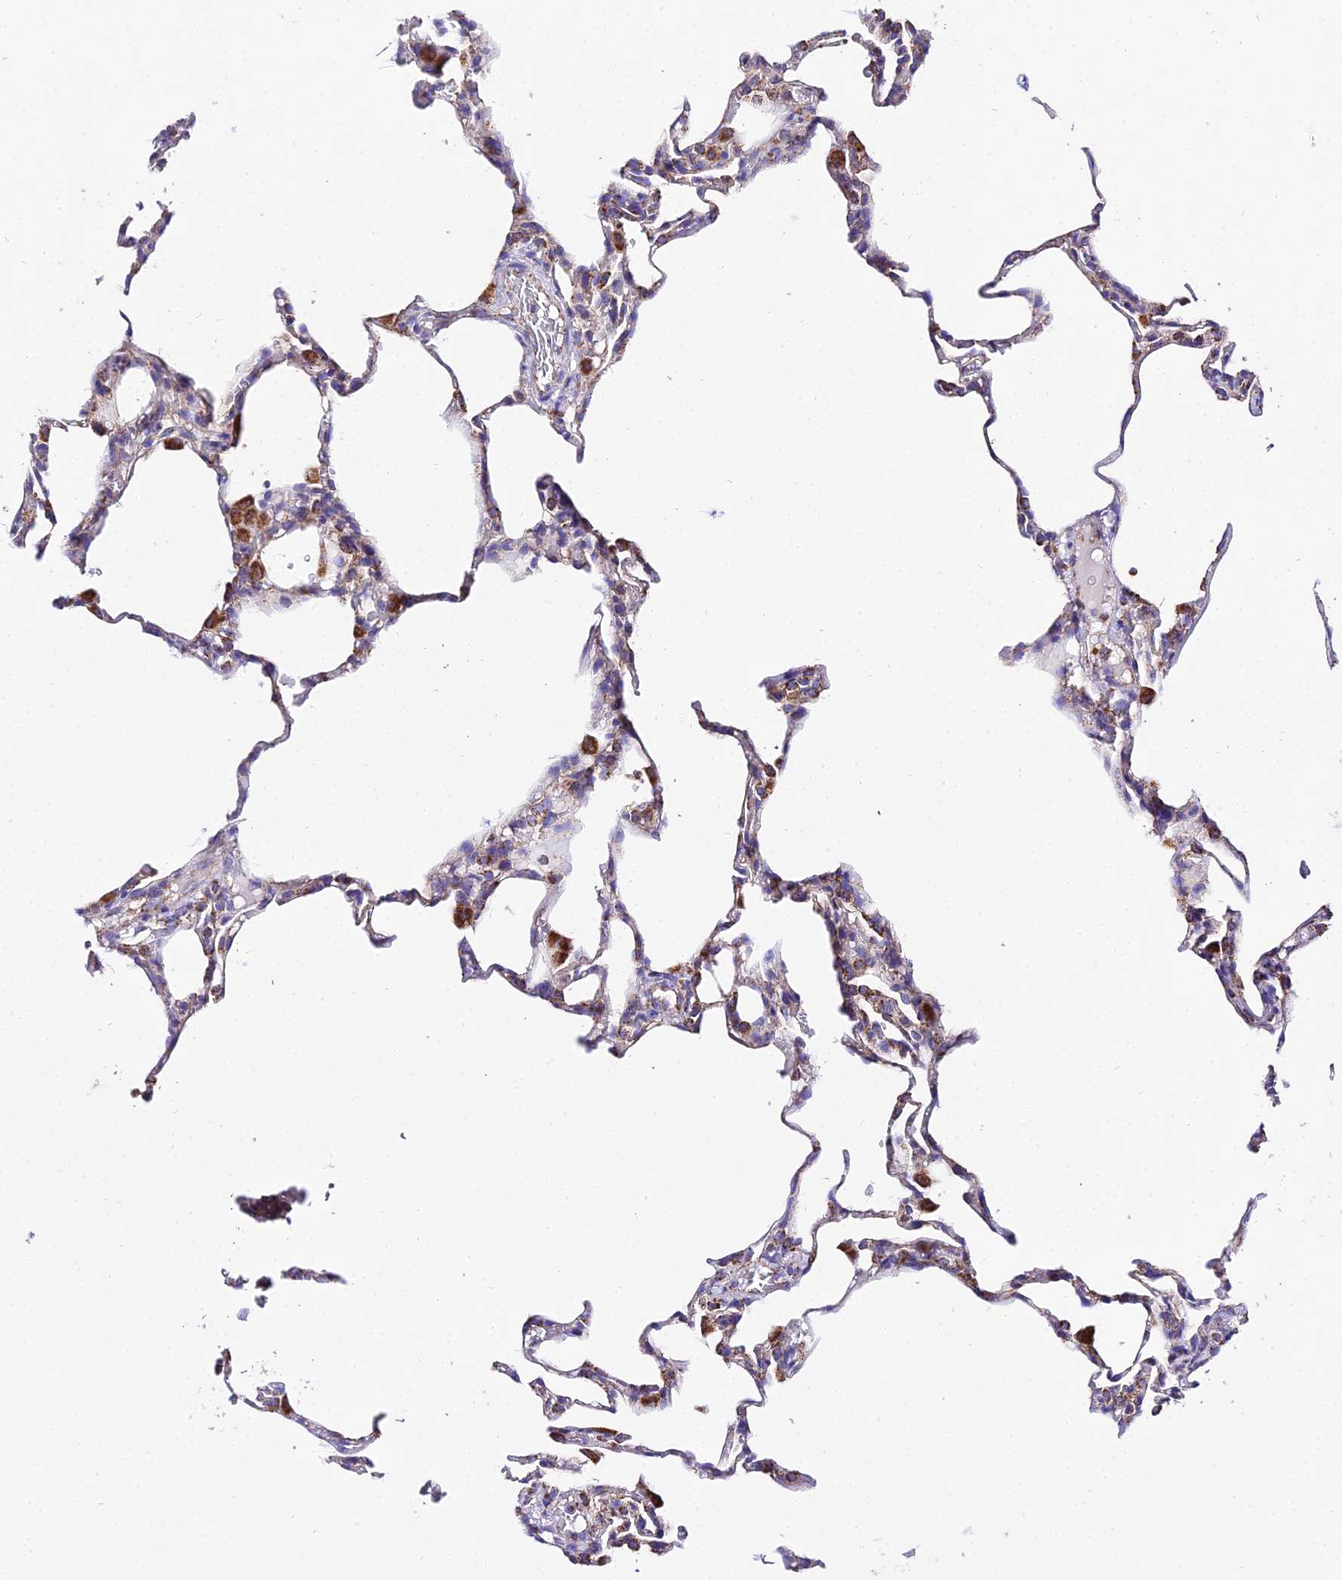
{"staining": {"intensity": "moderate", "quantity": "25%-75%", "location": "cytoplasmic/membranous"}, "tissue": "lung", "cell_type": "Alveolar cells", "image_type": "normal", "snomed": [{"axis": "morphology", "description": "Normal tissue, NOS"}, {"axis": "topography", "description": "Lung"}], "caption": "Moderate cytoplasmic/membranous staining for a protein is present in approximately 25%-75% of alveolar cells of unremarkable lung using IHC.", "gene": "OCIAD1", "patient": {"sex": "male", "age": 20}}